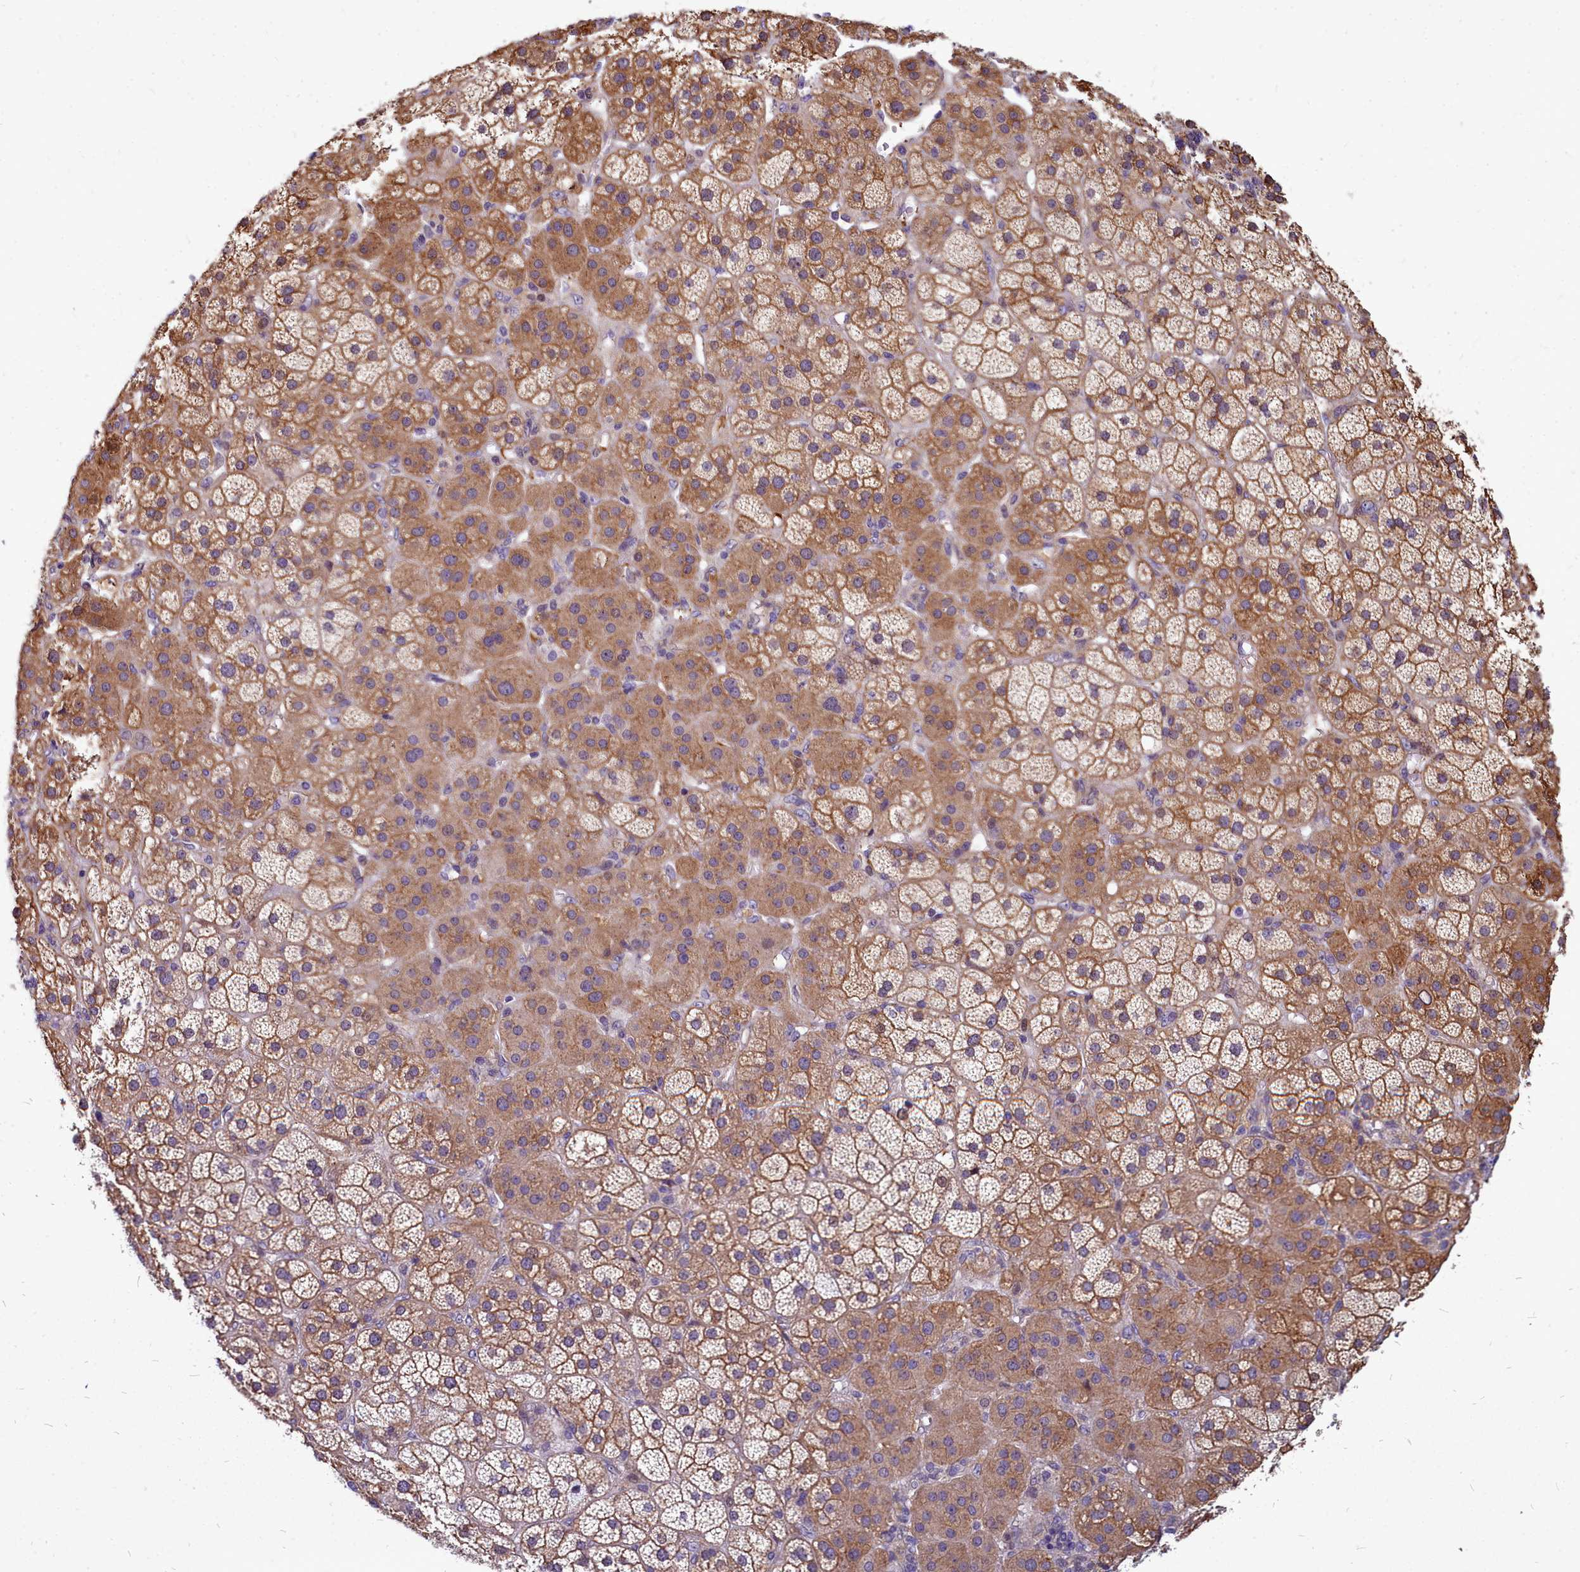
{"staining": {"intensity": "moderate", "quantity": ">75%", "location": "cytoplasmic/membranous"}, "tissue": "adrenal gland", "cell_type": "Glandular cells", "image_type": "normal", "snomed": [{"axis": "morphology", "description": "Normal tissue, NOS"}, {"axis": "topography", "description": "Adrenal gland"}], "caption": "Adrenal gland was stained to show a protein in brown. There is medium levels of moderate cytoplasmic/membranous expression in about >75% of glandular cells.", "gene": "TTC5", "patient": {"sex": "female", "age": 70}}